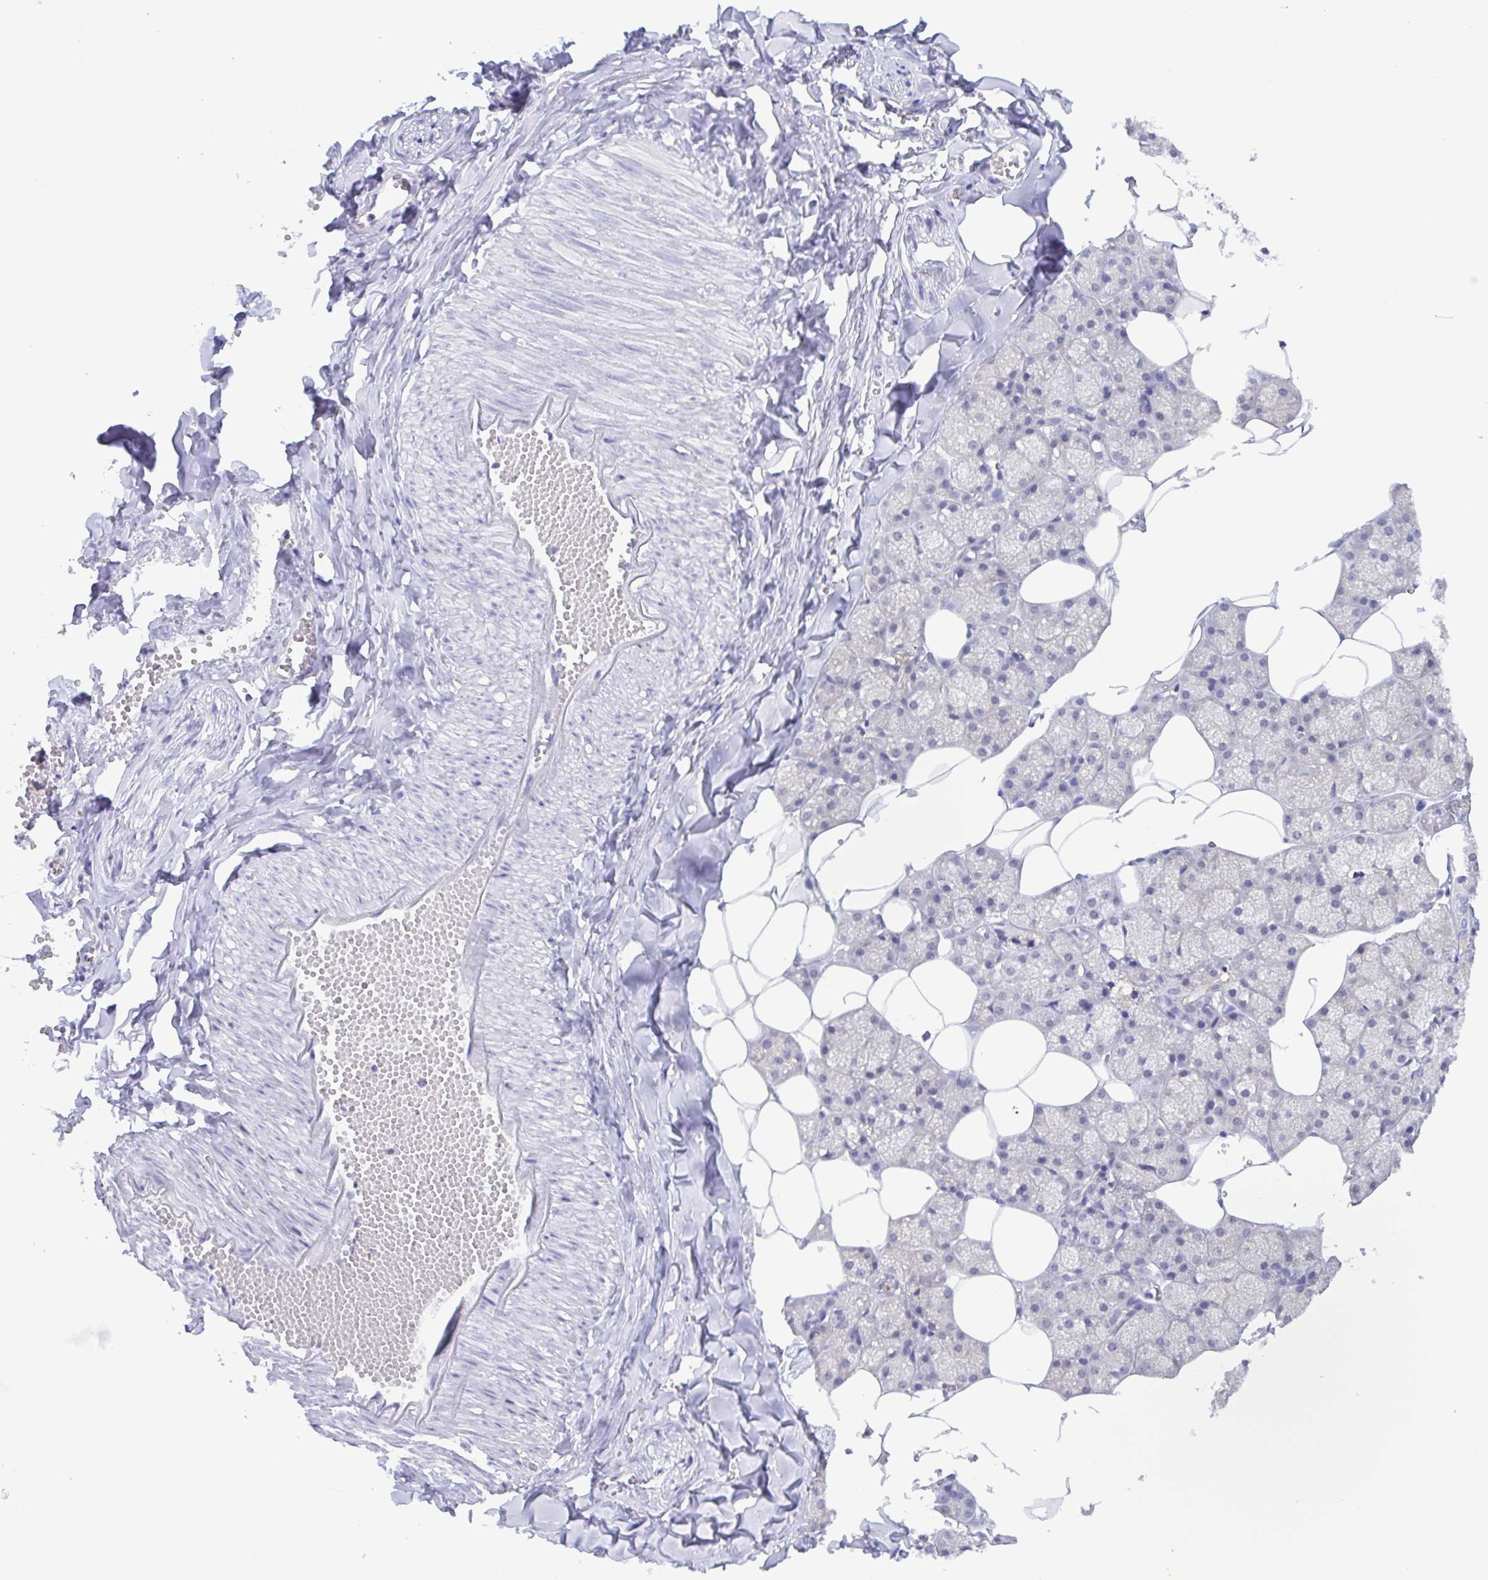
{"staining": {"intensity": "negative", "quantity": "none", "location": "none"}, "tissue": "salivary gland", "cell_type": "Glandular cells", "image_type": "normal", "snomed": [{"axis": "morphology", "description": "Normal tissue, NOS"}, {"axis": "topography", "description": "Salivary gland"}, {"axis": "topography", "description": "Peripheral nerve tissue"}], "caption": "This is an immunohistochemistry (IHC) photomicrograph of unremarkable salivary gland. There is no positivity in glandular cells.", "gene": "LDHC", "patient": {"sex": "male", "age": 38}}